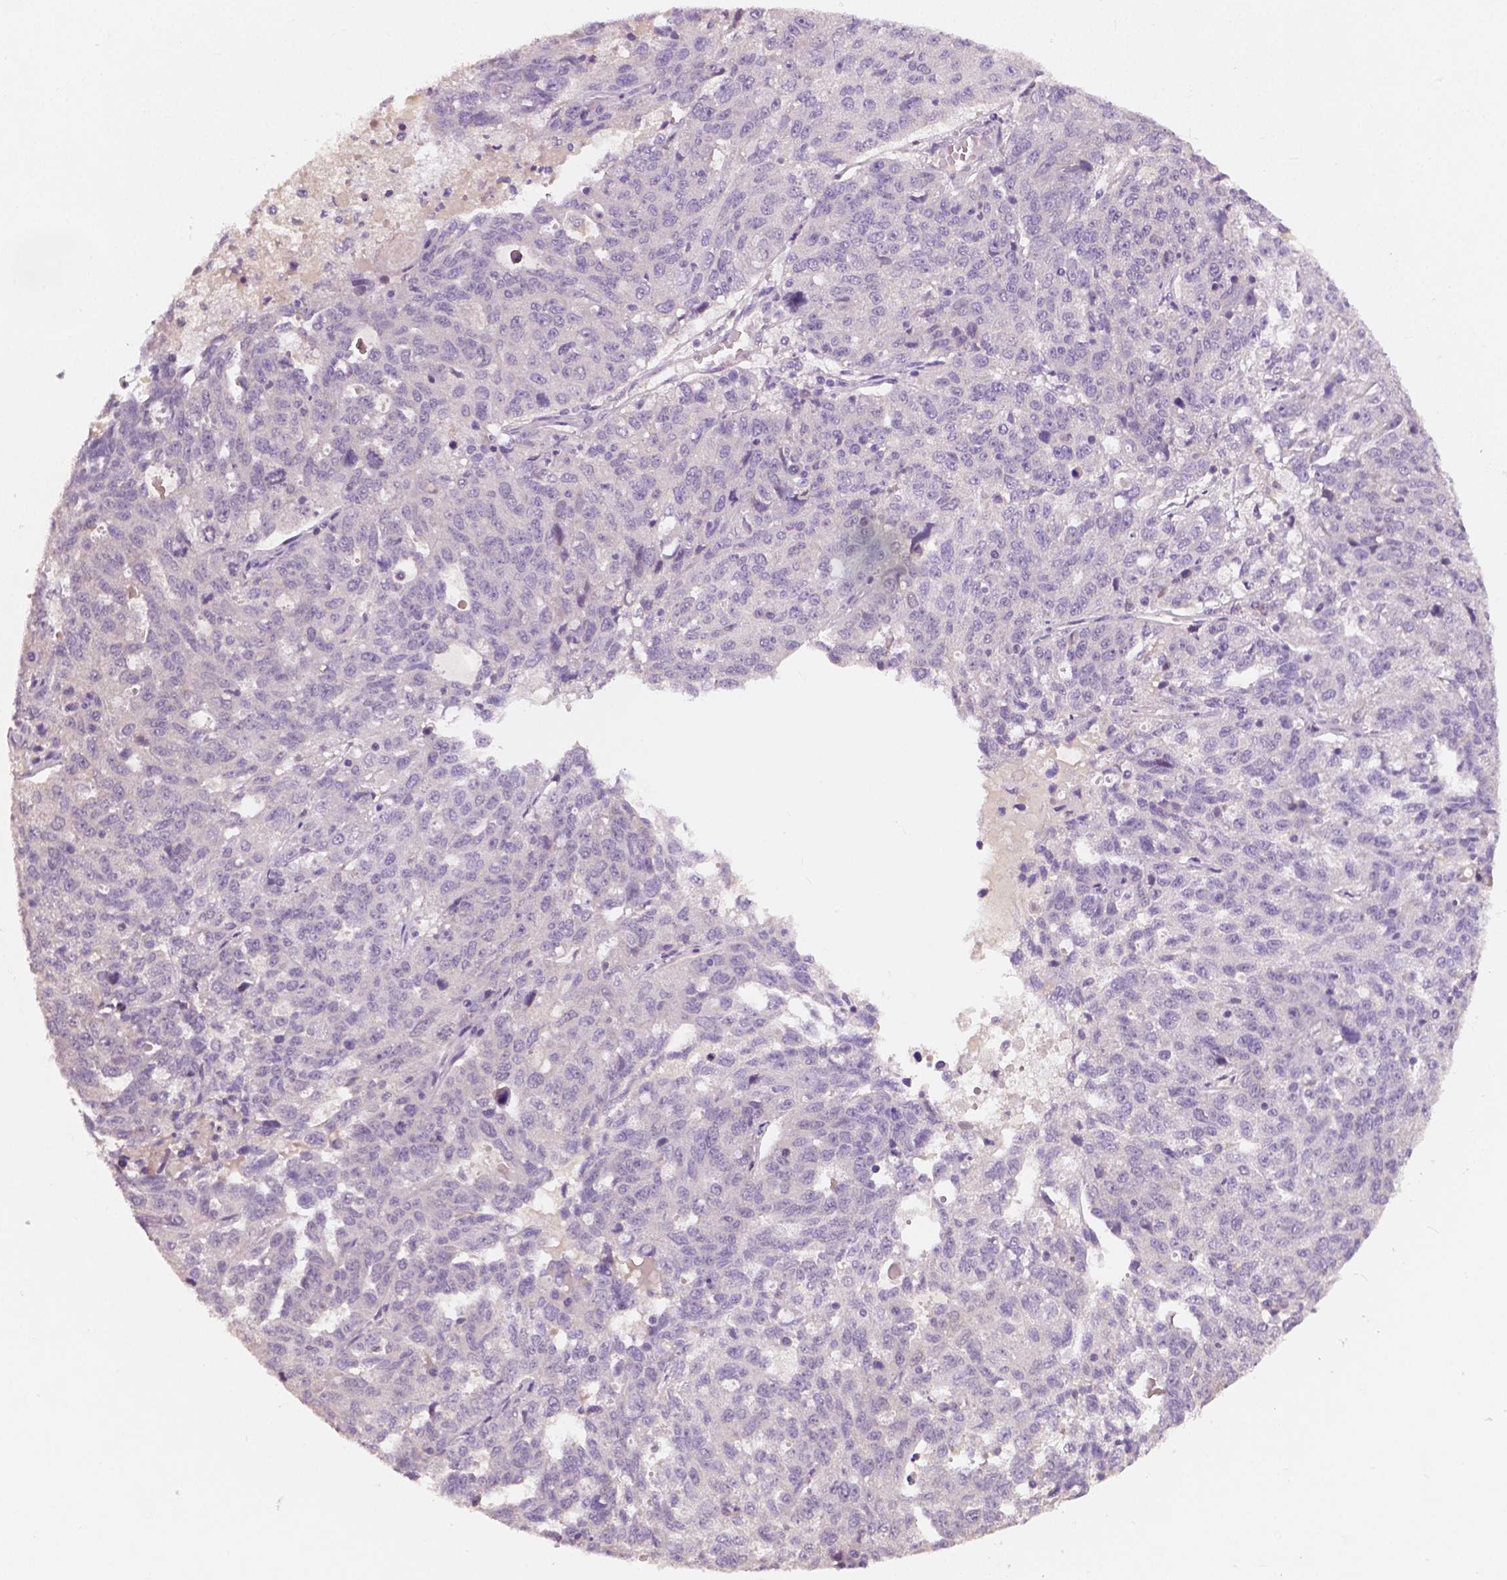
{"staining": {"intensity": "negative", "quantity": "none", "location": "none"}, "tissue": "ovarian cancer", "cell_type": "Tumor cells", "image_type": "cancer", "snomed": [{"axis": "morphology", "description": "Cystadenocarcinoma, serous, NOS"}, {"axis": "topography", "description": "Ovary"}], "caption": "The histopathology image demonstrates no staining of tumor cells in serous cystadenocarcinoma (ovarian).", "gene": "LSM14B", "patient": {"sex": "female", "age": 71}}